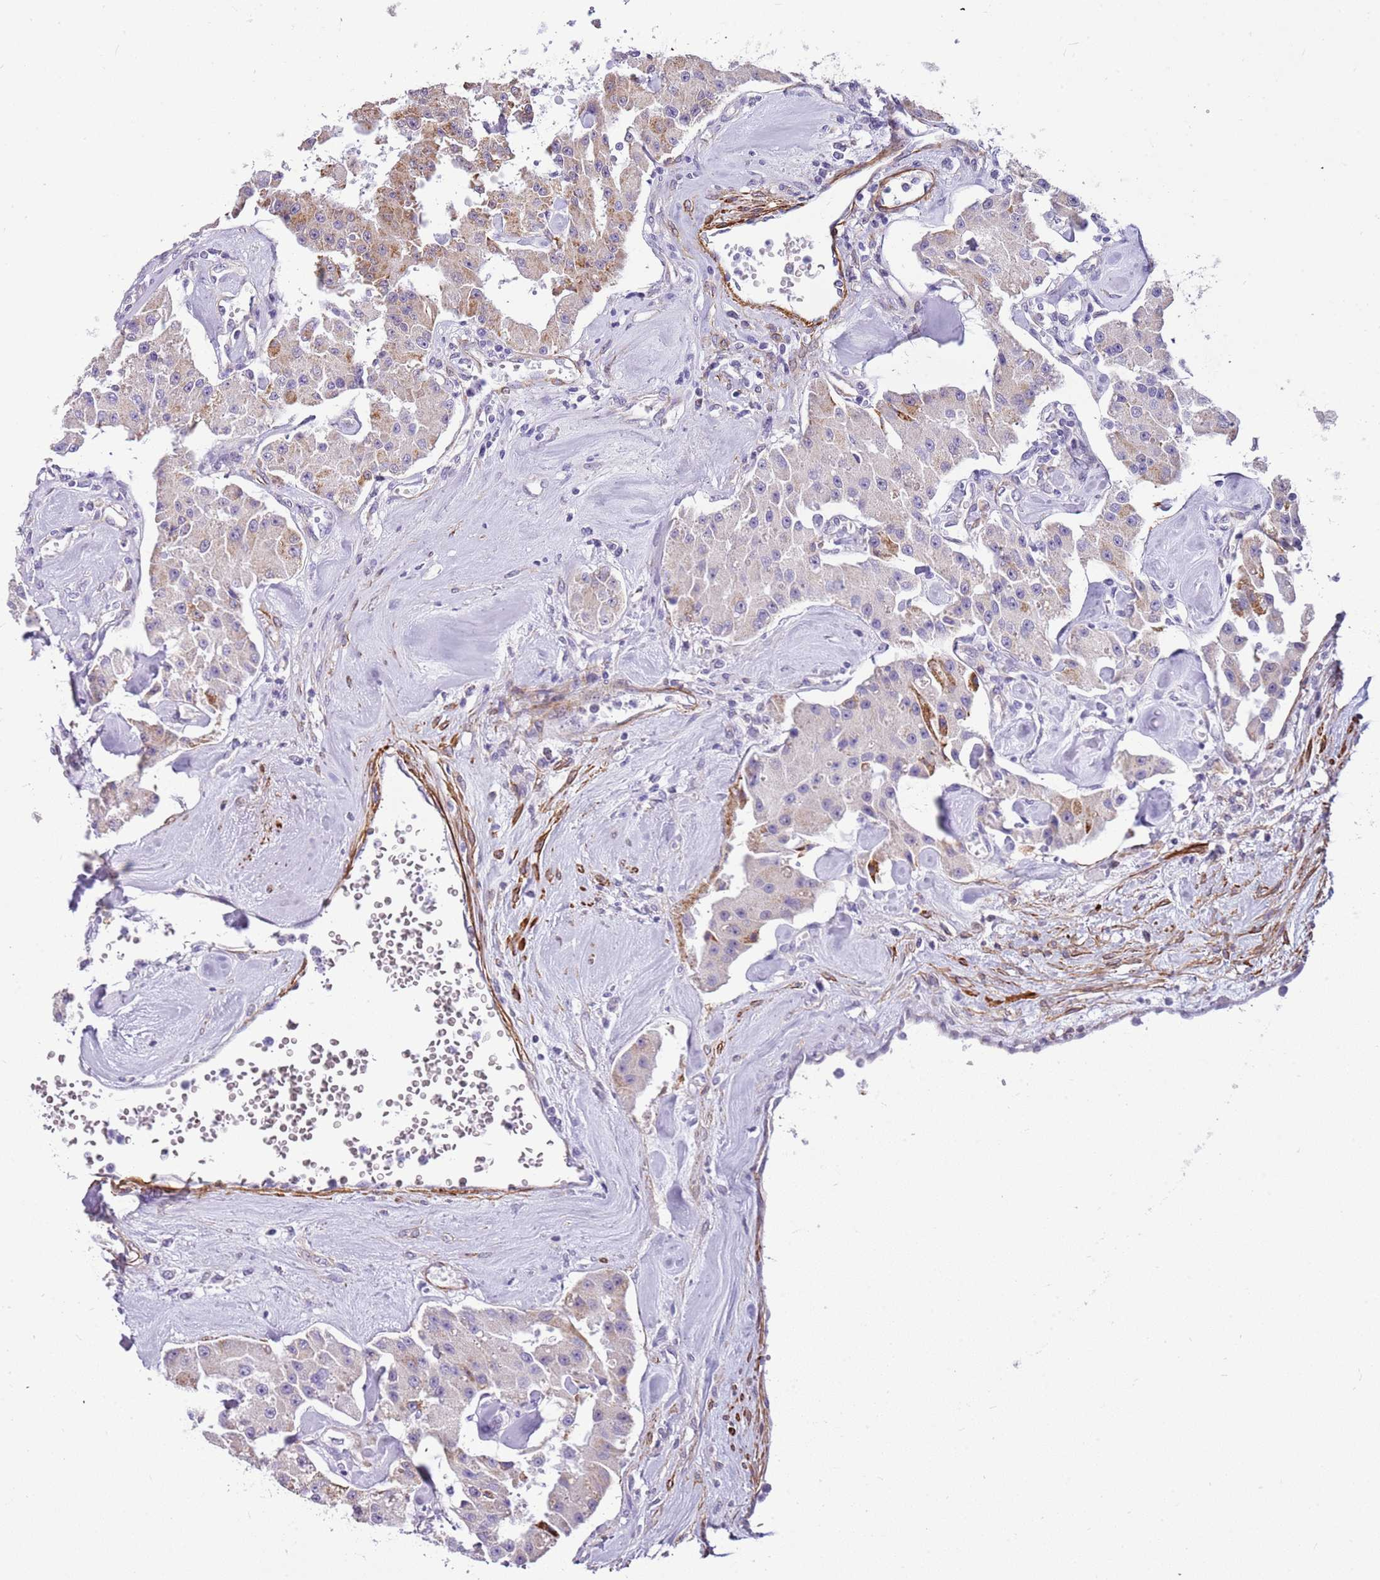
{"staining": {"intensity": "weak", "quantity": "25%-75%", "location": "cytoplasmic/membranous"}, "tissue": "carcinoid", "cell_type": "Tumor cells", "image_type": "cancer", "snomed": [{"axis": "morphology", "description": "Carcinoid, malignant, NOS"}, {"axis": "topography", "description": "Pancreas"}], "caption": "Immunohistochemistry (DAB) staining of malignant carcinoid shows weak cytoplasmic/membranous protein staining in about 25%-75% of tumor cells.", "gene": "SMIM4", "patient": {"sex": "male", "age": 41}}